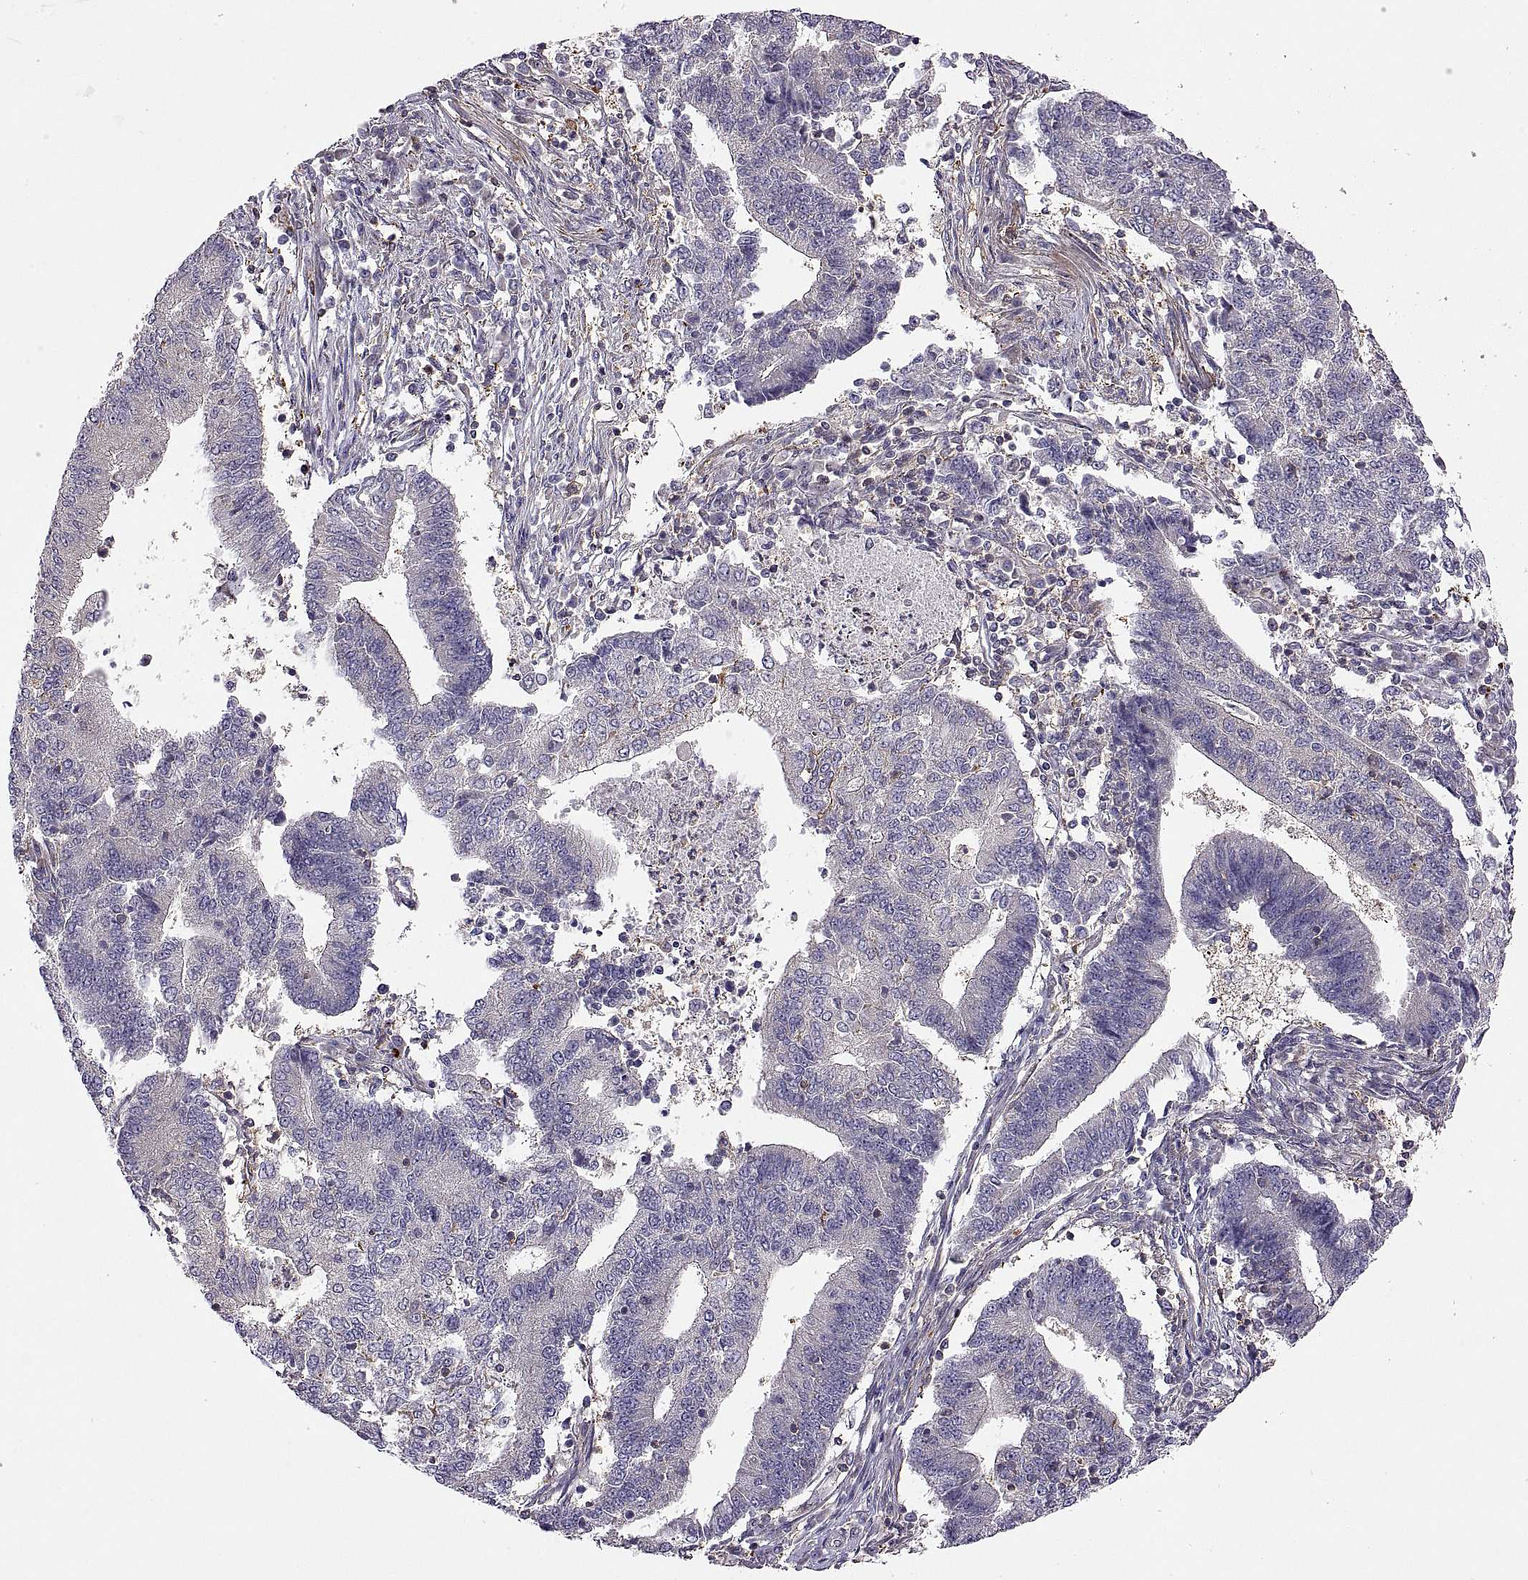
{"staining": {"intensity": "weak", "quantity": "<25%", "location": "cytoplasmic/membranous"}, "tissue": "endometrial cancer", "cell_type": "Tumor cells", "image_type": "cancer", "snomed": [{"axis": "morphology", "description": "Adenocarcinoma, NOS"}, {"axis": "topography", "description": "Uterus"}, {"axis": "topography", "description": "Endometrium"}], "caption": "The image displays no significant positivity in tumor cells of endometrial cancer (adenocarcinoma).", "gene": "SPATA32", "patient": {"sex": "female", "age": 54}}